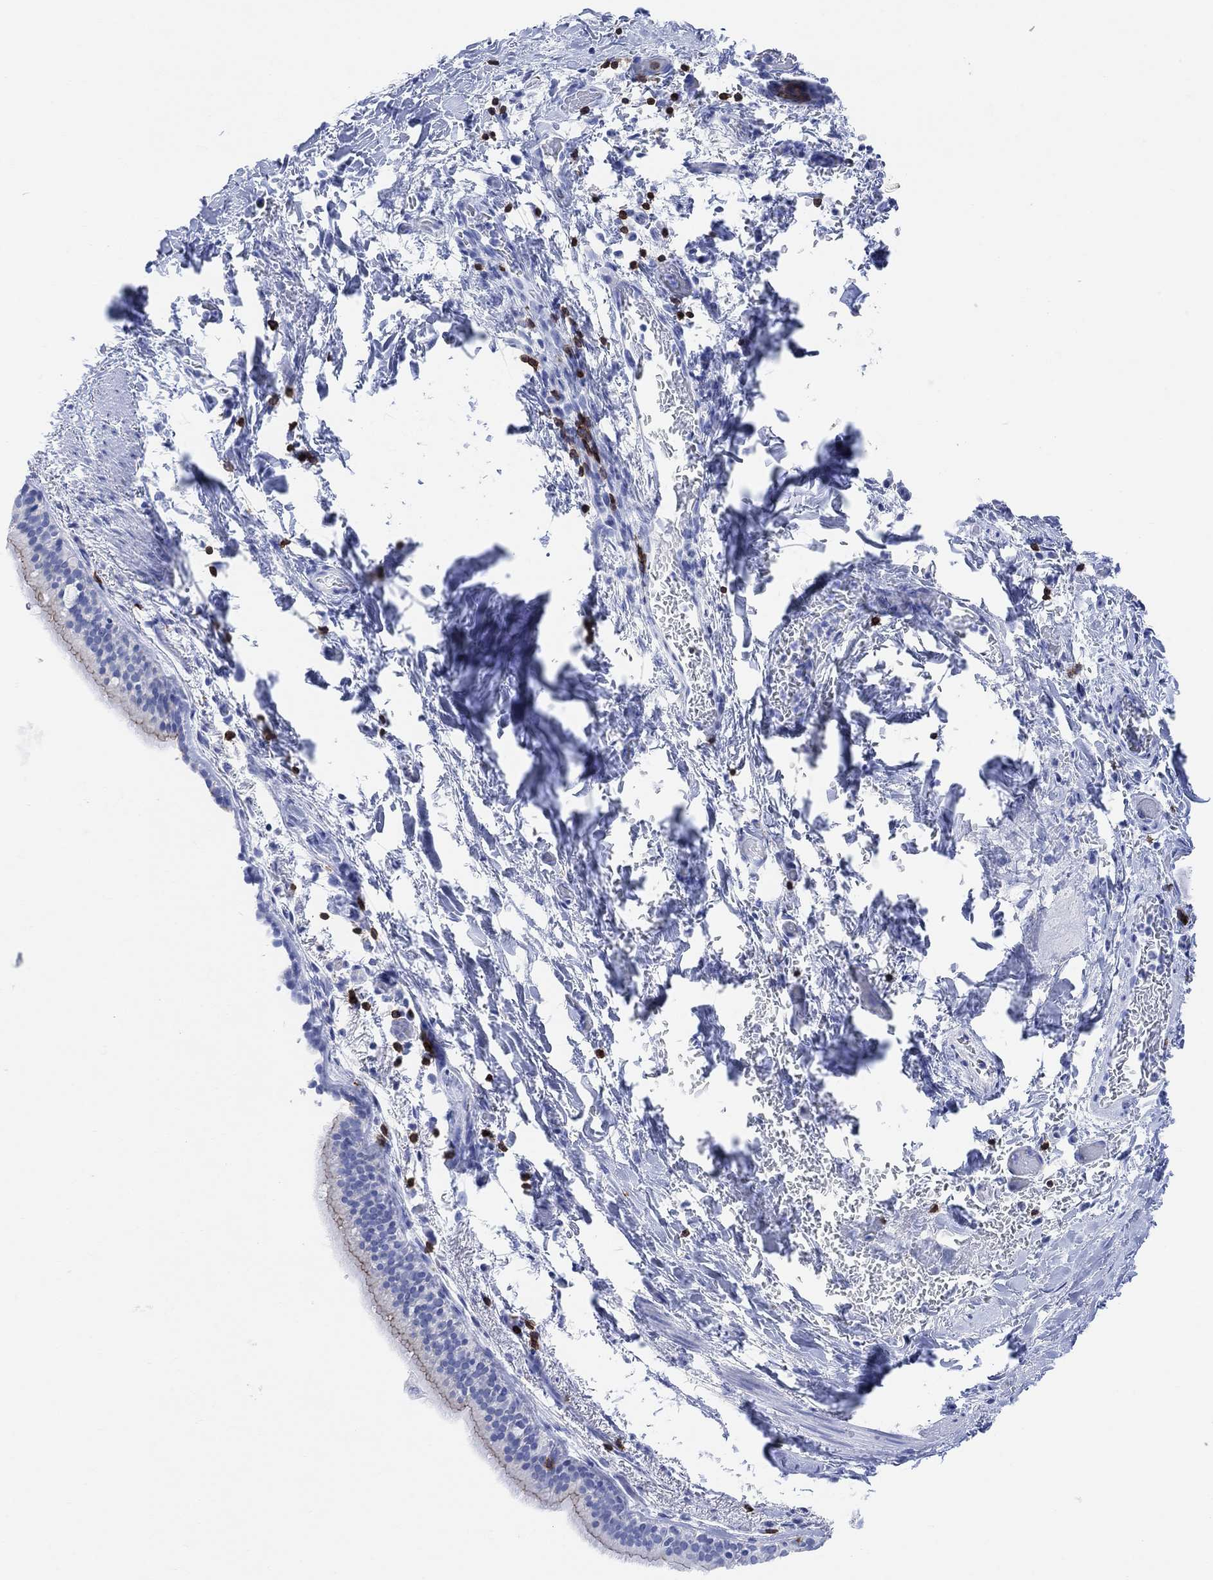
{"staining": {"intensity": "moderate", "quantity": "25%-75%", "location": "cytoplasmic/membranous"}, "tissue": "bronchus", "cell_type": "Respiratory epithelial cells", "image_type": "normal", "snomed": [{"axis": "morphology", "description": "Normal tissue, NOS"}, {"axis": "morphology", "description": "Squamous cell carcinoma, NOS"}, {"axis": "topography", "description": "Bronchus"}, {"axis": "topography", "description": "Lung"}], "caption": "Bronchus stained for a protein (brown) demonstrates moderate cytoplasmic/membranous positive staining in about 25%-75% of respiratory epithelial cells.", "gene": "GPR65", "patient": {"sex": "male", "age": 69}}